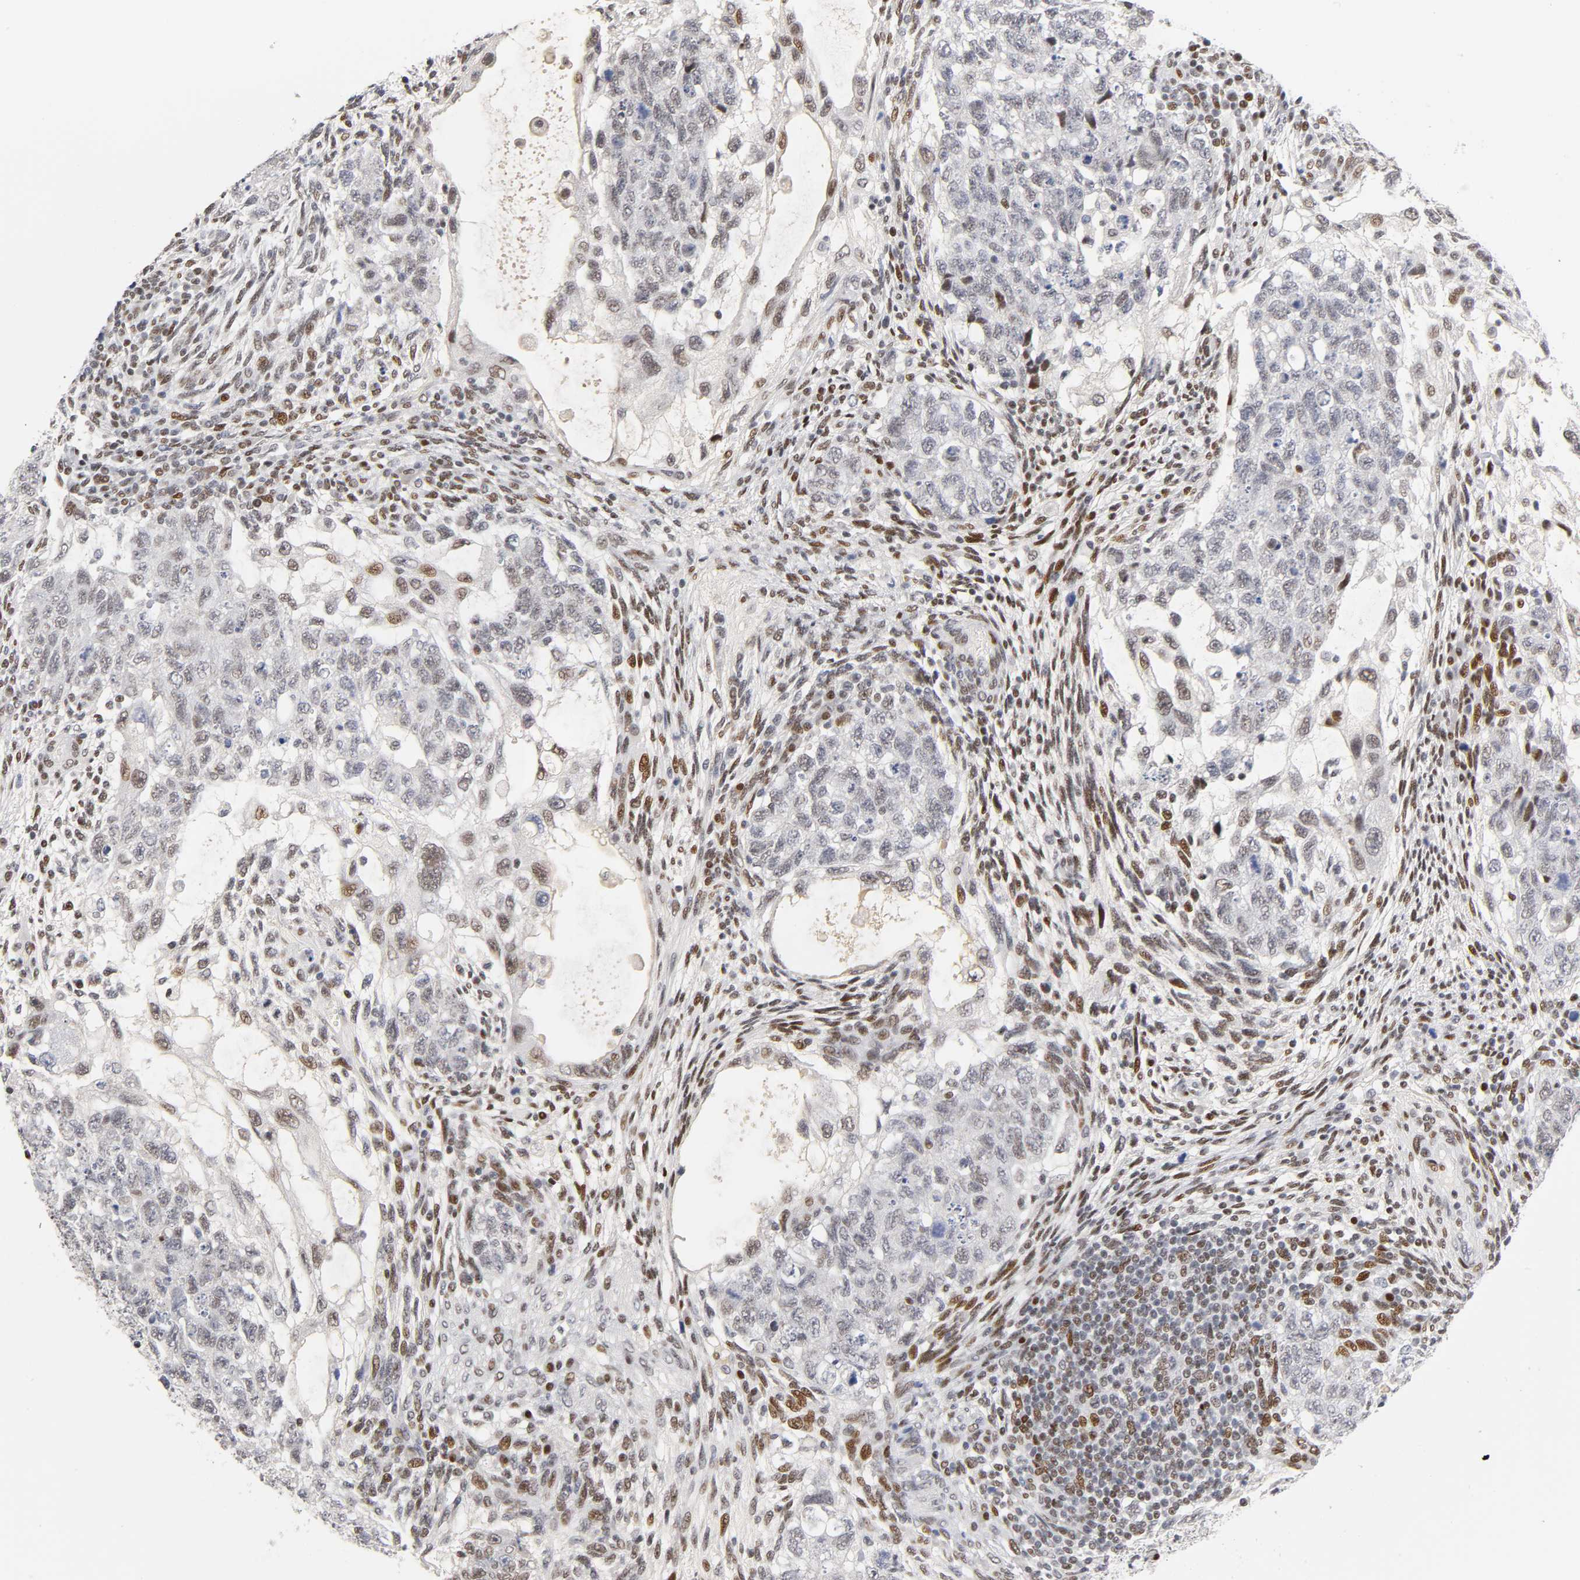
{"staining": {"intensity": "weak", "quantity": "<25%", "location": "nuclear"}, "tissue": "testis cancer", "cell_type": "Tumor cells", "image_type": "cancer", "snomed": [{"axis": "morphology", "description": "Normal tissue, NOS"}, {"axis": "morphology", "description": "Carcinoma, Embryonal, NOS"}, {"axis": "topography", "description": "Testis"}], "caption": "Tumor cells are negative for protein expression in human testis cancer (embryonal carcinoma).", "gene": "SP3", "patient": {"sex": "male", "age": 36}}